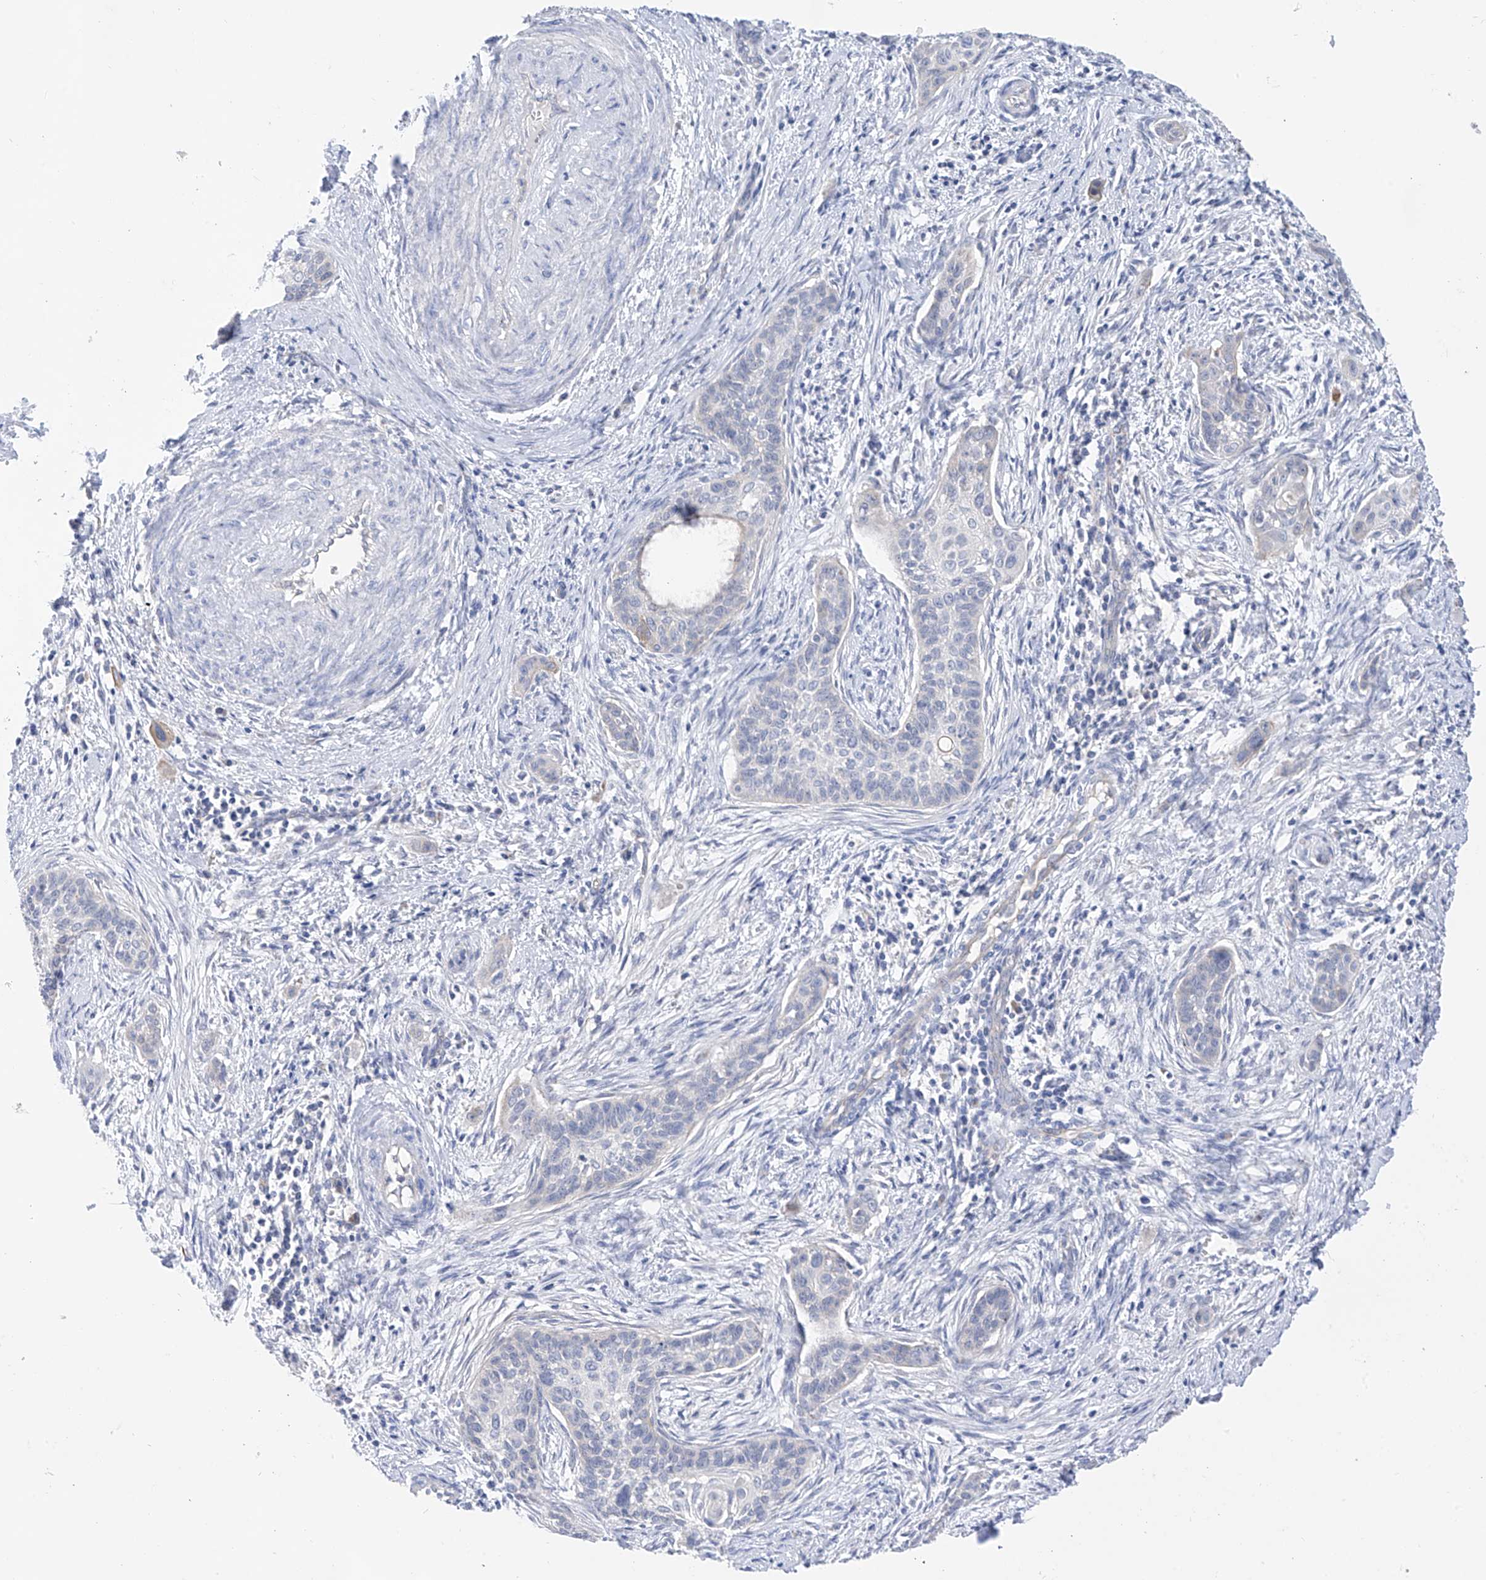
{"staining": {"intensity": "negative", "quantity": "none", "location": "none"}, "tissue": "cervical cancer", "cell_type": "Tumor cells", "image_type": "cancer", "snomed": [{"axis": "morphology", "description": "Squamous cell carcinoma, NOS"}, {"axis": "topography", "description": "Cervix"}], "caption": "This is an IHC photomicrograph of human cervical cancer (squamous cell carcinoma). There is no positivity in tumor cells.", "gene": "PIK3C2B", "patient": {"sex": "female", "age": 33}}